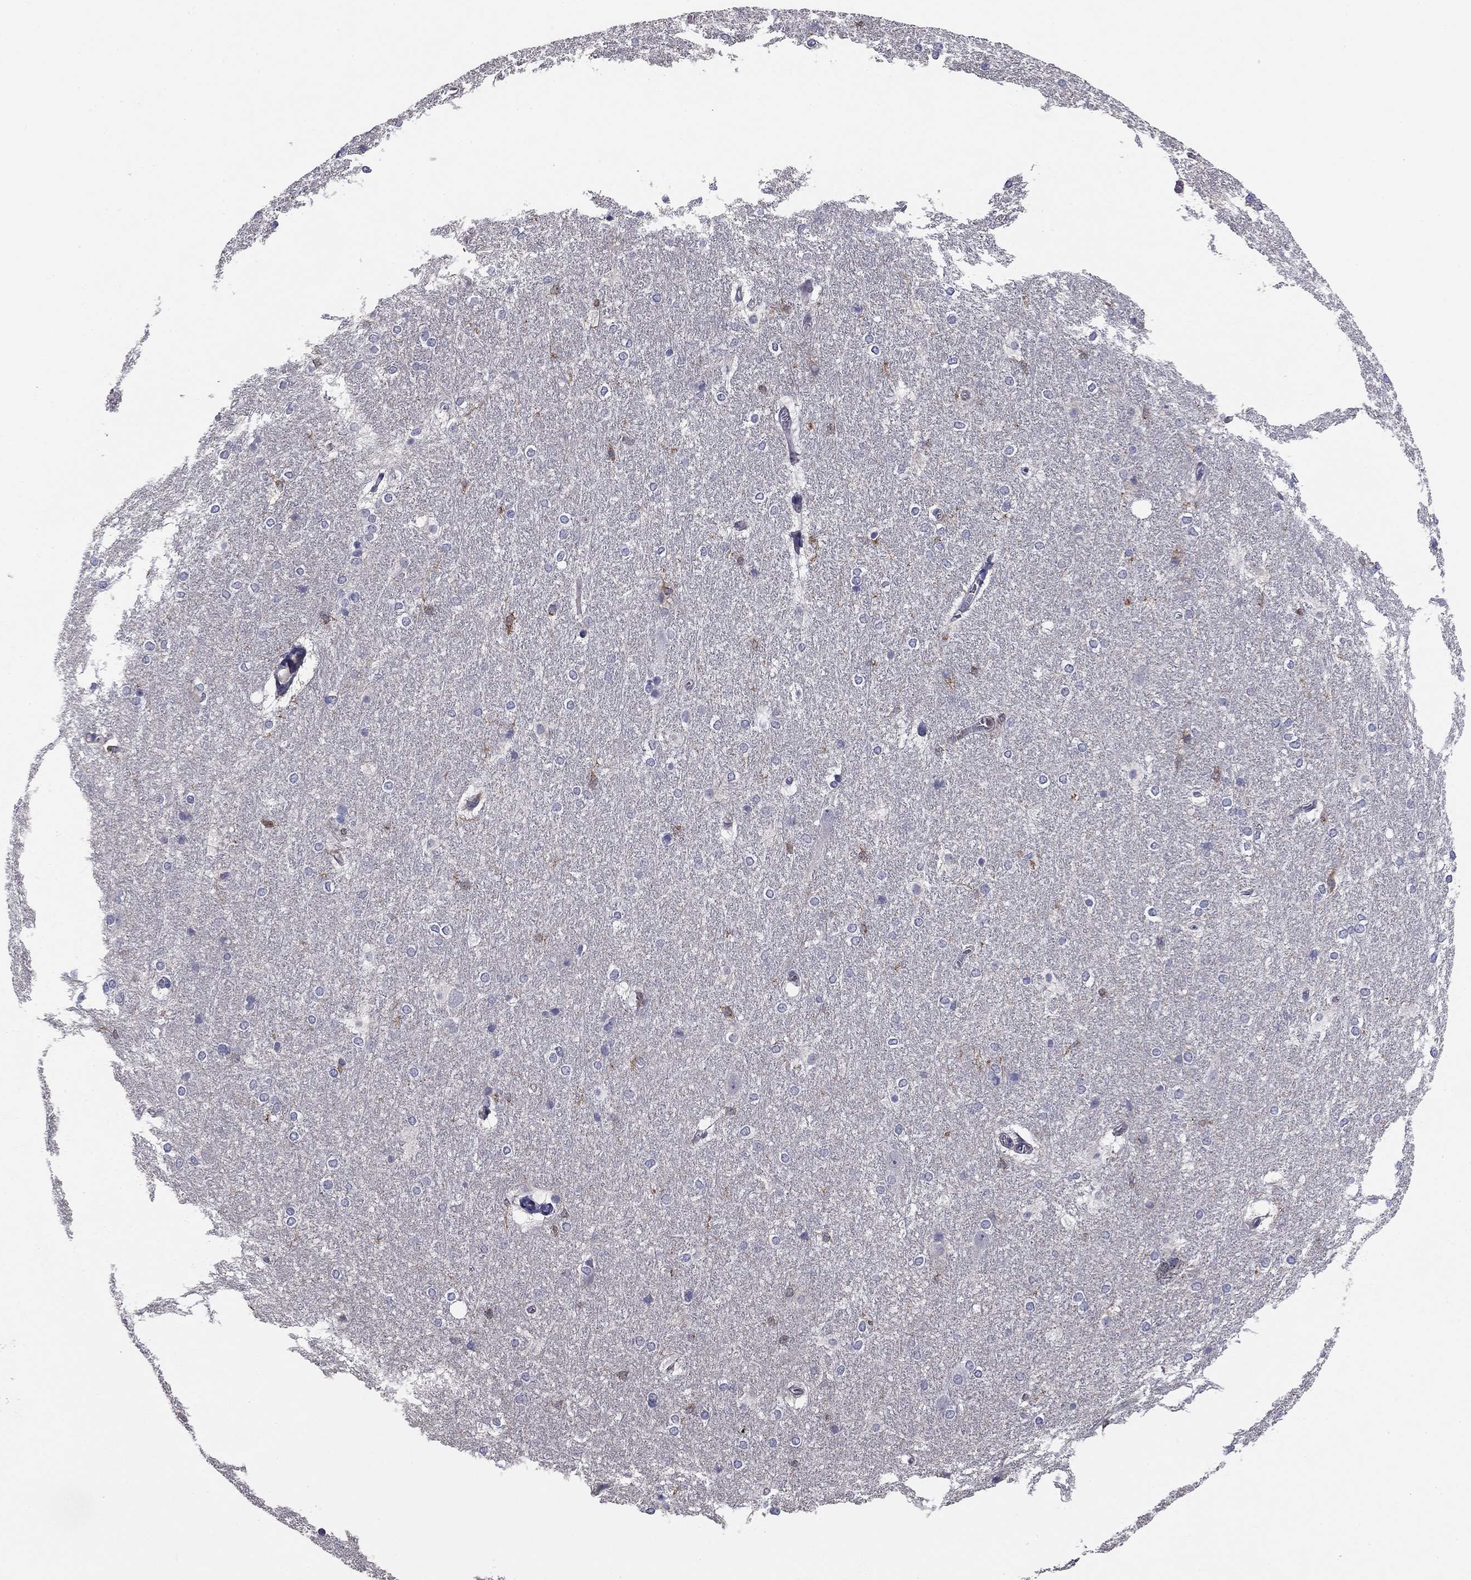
{"staining": {"intensity": "negative", "quantity": "none", "location": "none"}, "tissue": "hippocampus", "cell_type": "Glial cells", "image_type": "normal", "snomed": [{"axis": "morphology", "description": "Normal tissue, NOS"}, {"axis": "topography", "description": "Cerebral cortex"}, {"axis": "topography", "description": "Hippocampus"}], "caption": "Immunohistochemical staining of unremarkable hippocampus exhibits no significant positivity in glial cells.", "gene": "PLCB2", "patient": {"sex": "female", "age": 19}}